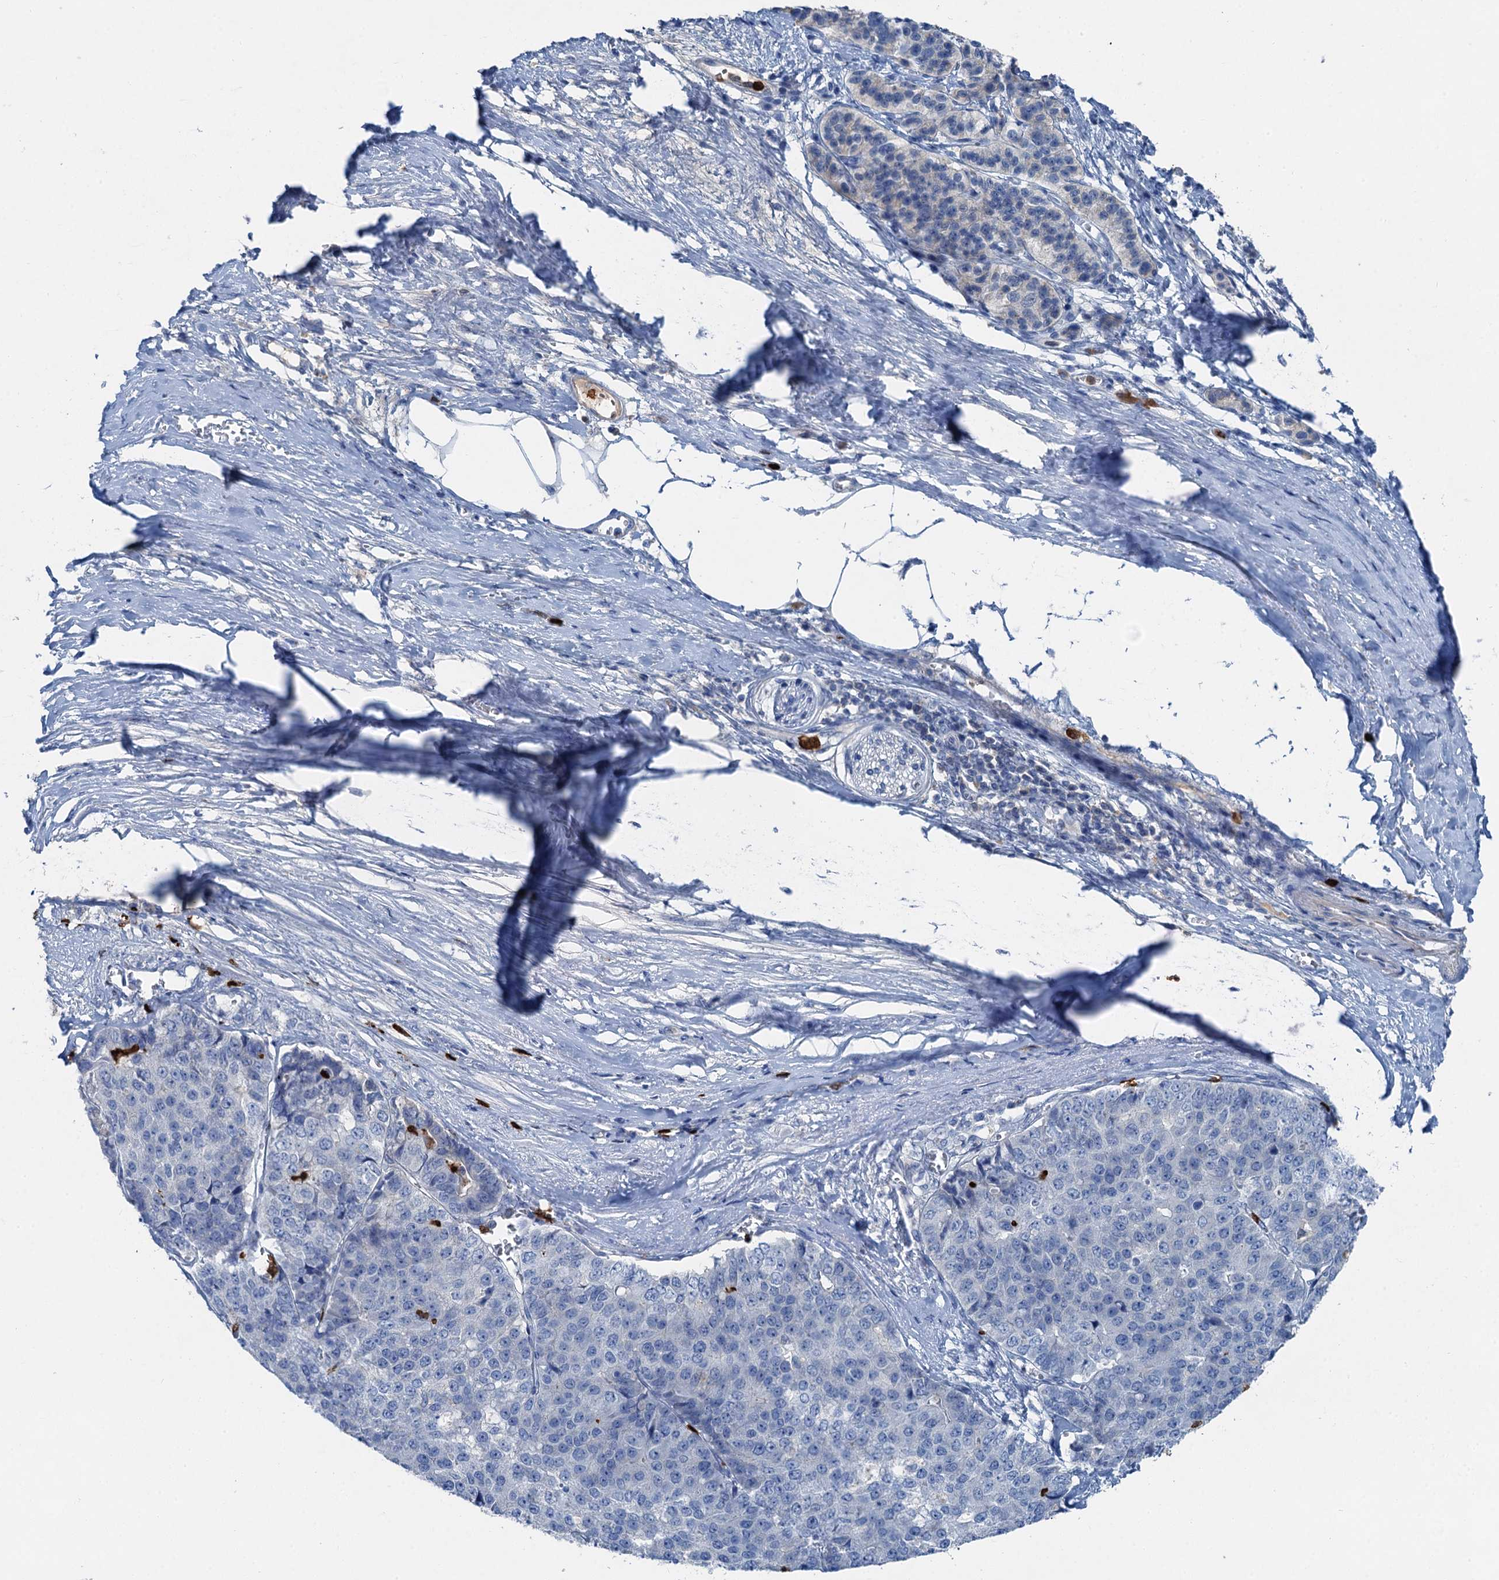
{"staining": {"intensity": "negative", "quantity": "none", "location": "none"}, "tissue": "pancreatic cancer", "cell_type": "Tumor cells", "image_type": "cancer", "snomed": [{"axis": "morphology", "description": "Adenocarcinoma, NOS"}, {"axis": "topography", "description": "Pancreas"}], "caption": "This is an immunohistochemistry (IHC) photomicrograph of adenocarcinoma (pancreatic). There is no expression in tumor cells.", "gene": "OTOA", "patient": {"sex": "male", "age": 50}}